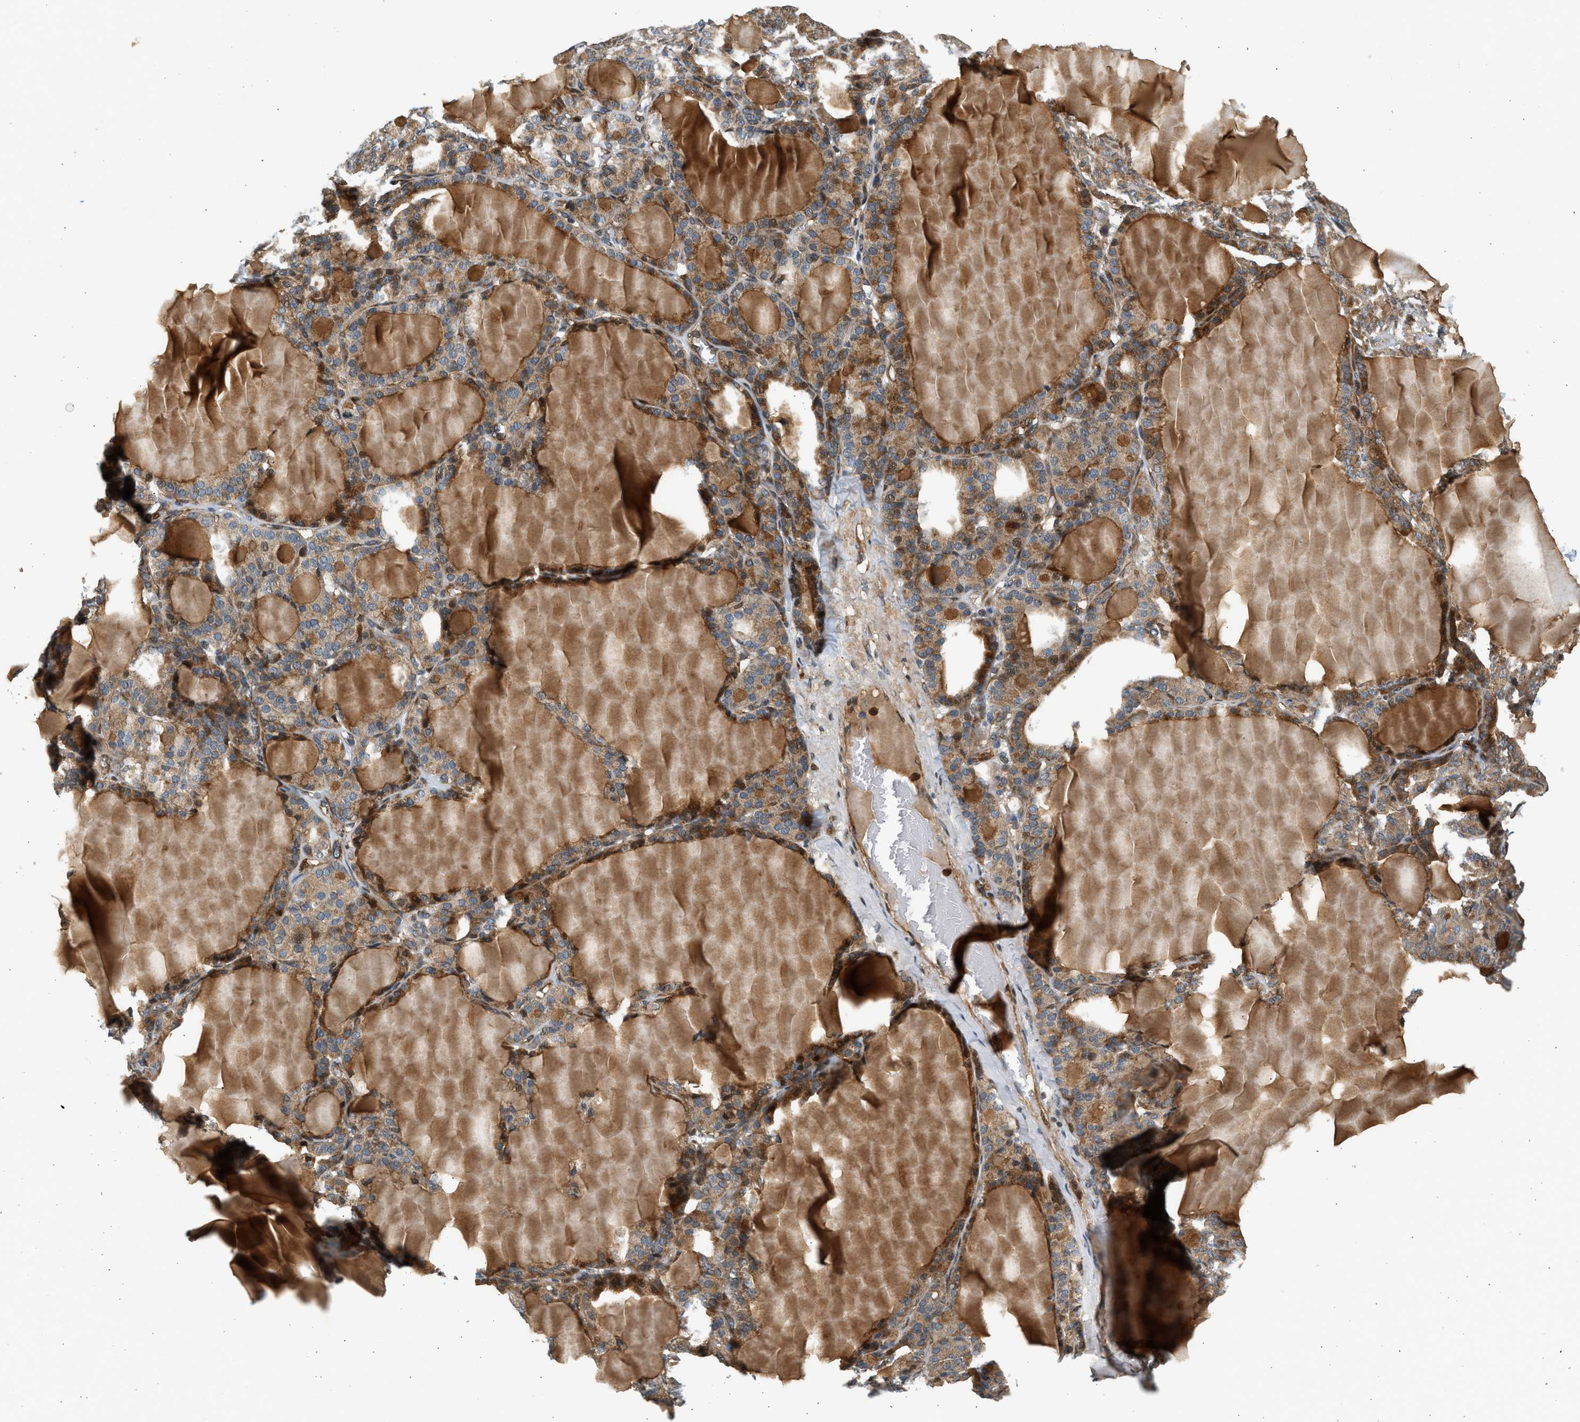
{"staining": {"intensity": "moderate", "quantity": ">75%", "location": "cytoplasmic/membranous"}, "tissue": "thyroid gland", "cell_type": "Glandular cells", "image_type": "normal", "snomed": [{"axis": "morphology", "description": "Normal tissue, NOS"}, {"axis": "topography", "description": "Thyroid gland"}], "caption": "Immunohistochemical staining of unremarkable human thyroid gland displays >75% levels of moderate cytoplasmic/membranous protein staining in about >75% of glandular cells. The protein of interest is stained brown, and the nuclei are stained in blue (DAB IHC with brightfield microscopy, high magnification).", "gene": "NRSN2", "patient": {"sex": "female", "age": 28}}